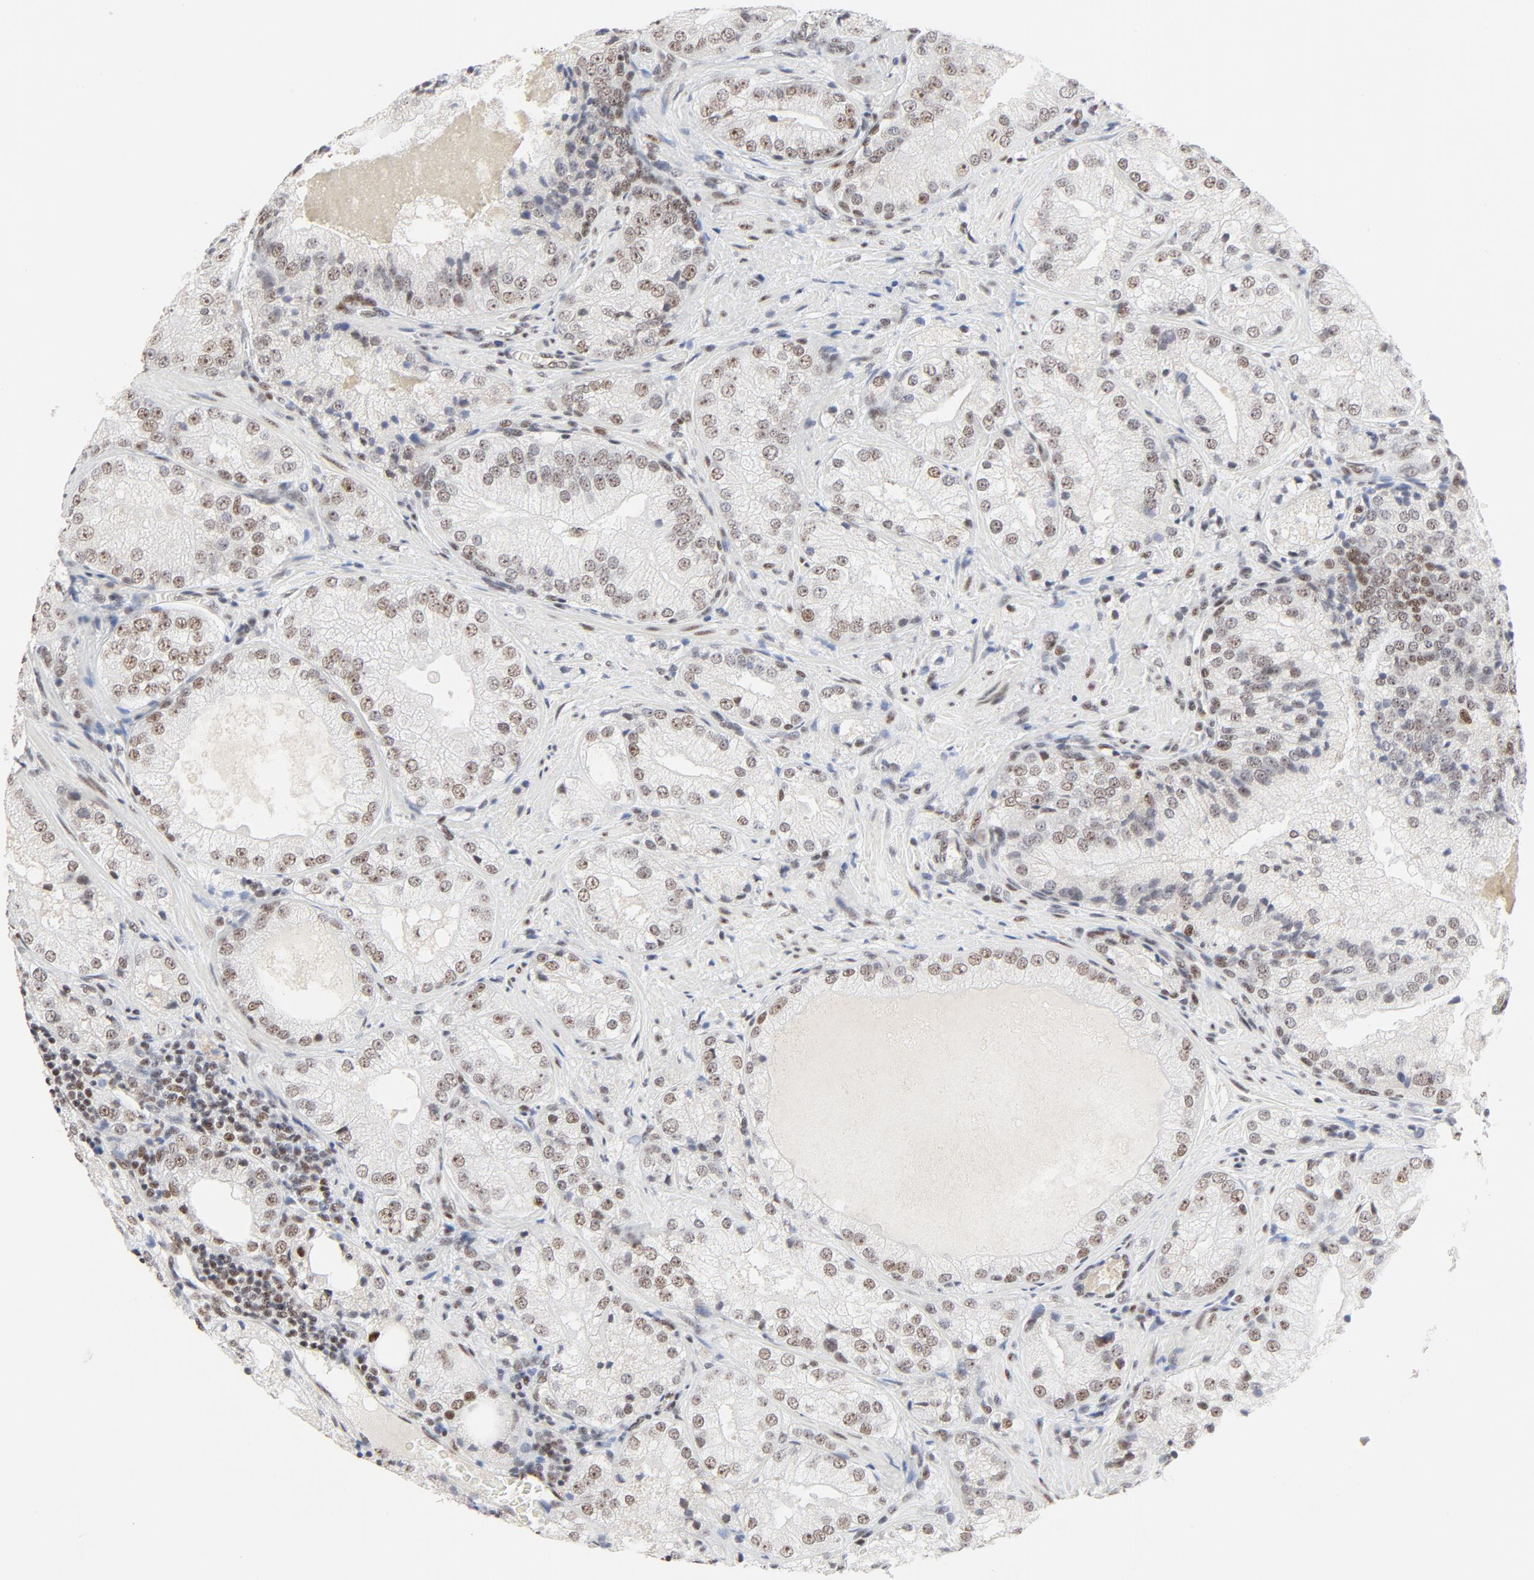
{"staining": {"intensity": "moderate", "quantity": ">75%", "location": "nuclear"}, "tissue": "prostate cancer", "cell_type": "Tumor cells", "image_type": "cancer", "snomed": [{"axis": "morphology", "description": "Adenocarcinoma, Low grade"}, {"axis": "topography", "description": "Prostate"}], "caption": "An image of adenocarcinoma (low-grade) (prostate) stained for a protein reveals moderate nuclear brown staining in tumor cells. The staining was performed using DAB (3,3'-diaminobenzidine) to visualize the protein expression in brown, while the nuclei were stained in blue with hematoxylin (Magnification: 20x).", "gene": "GTF2H1", "patient": {"sex": "male", "age": 60}}